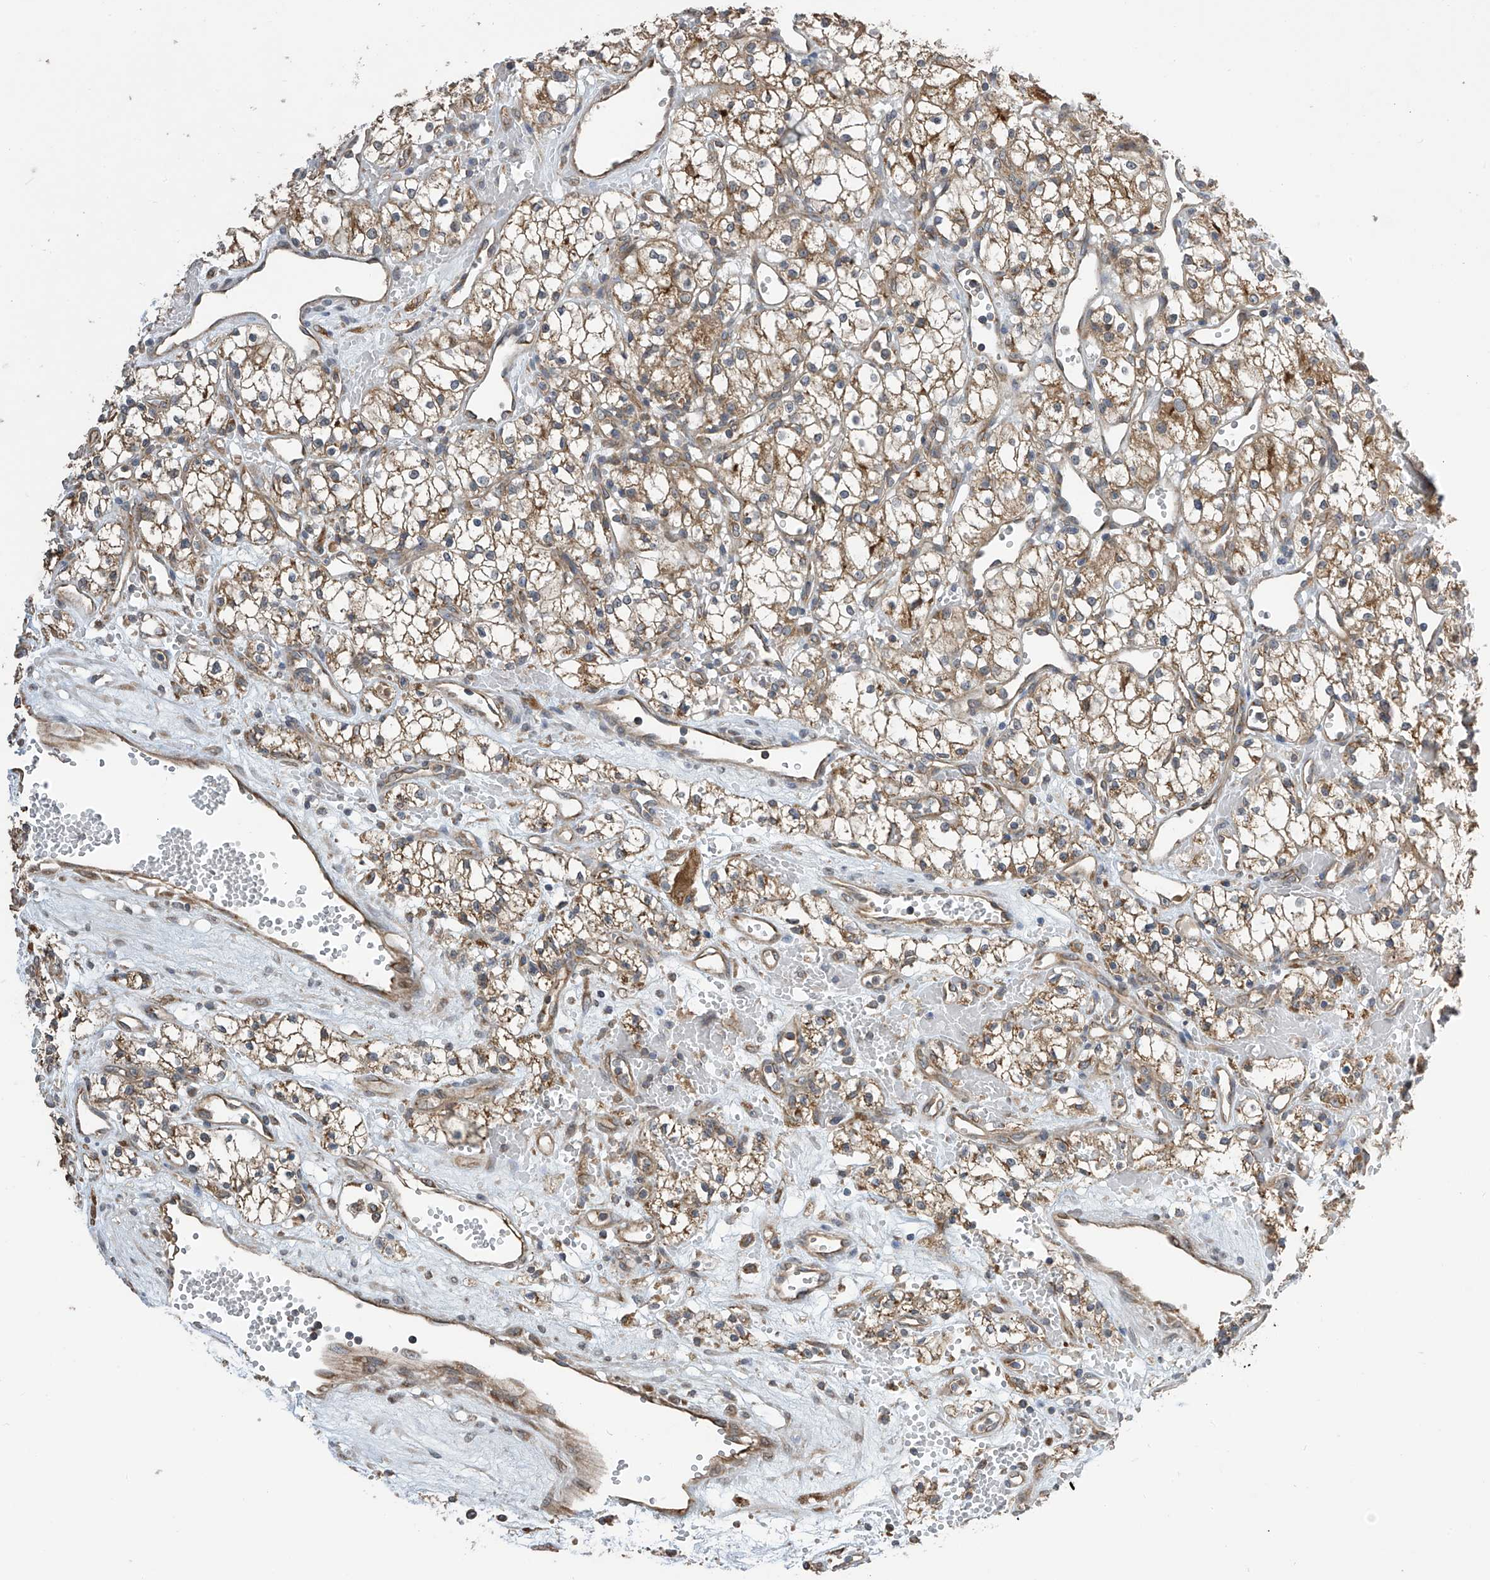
{"staining": {"intensity": "moderate", "quantity": ">75%", "location": "cytoplasmic/membranous"}, "tissue": "renal cancer", "cell_type": "Tumor cells", "image_type": "cancer", "snomed": [{"axis": "morphology", "description": "Adenocarcinoma, NOS"}, {"axis": "topography", "description": "Kidney"}], "caption": "Immunohistochemical staining of renal cancer displays medium levels of moderate cytoplasmic/membranous positivity in about >75% of tumor cells. The staining was performed using DAB (3,3'-diaminobenzidine), with brown indicating positive protein expression. Nuclei are stained blue with hematoxylin.", "gene": "PNPT1", "patient": {"sex": "male", "age": 59}}